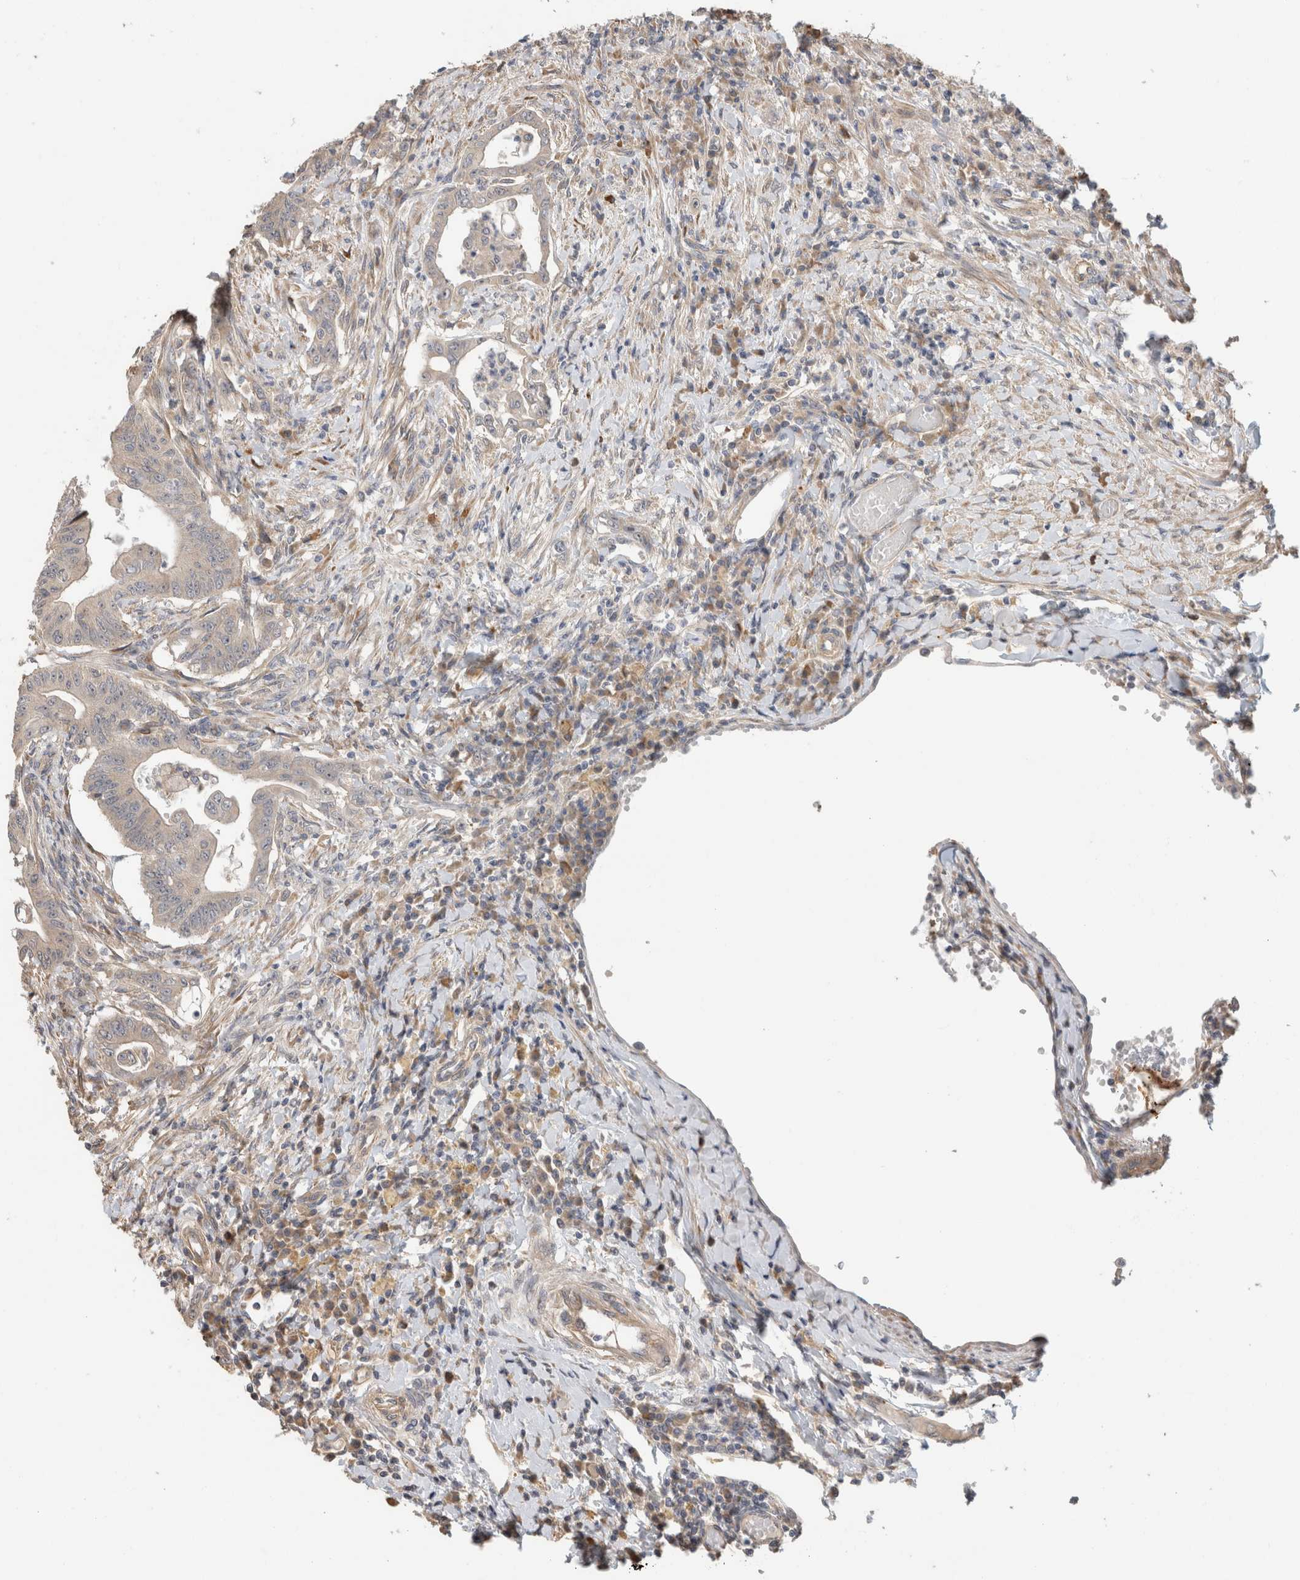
{"staining": {"intensity": "negative", "quantity": "none", "location": "none"}, "tissue": "colorectal cancer", "cell_type": "Tumor cells", "image_type": "cancer", "snomed": [{"axis": "morphology", "description": "Adenoma, NOS"}, {"axis": "morphology", "description": "Adenocarcinoma, NOS"}, {"axis": "topography", "description": "Colon"}], "caption": "Photomicrograph shows no protein staining in tumor cells of colorectal adenocarcinoma tissue. (DAB (3,3'-diaminobenzidine) IHC with hematoxylin counter stain).", "gene": "PCDHB15", "patient": {"sex": "male", "age": 79}}